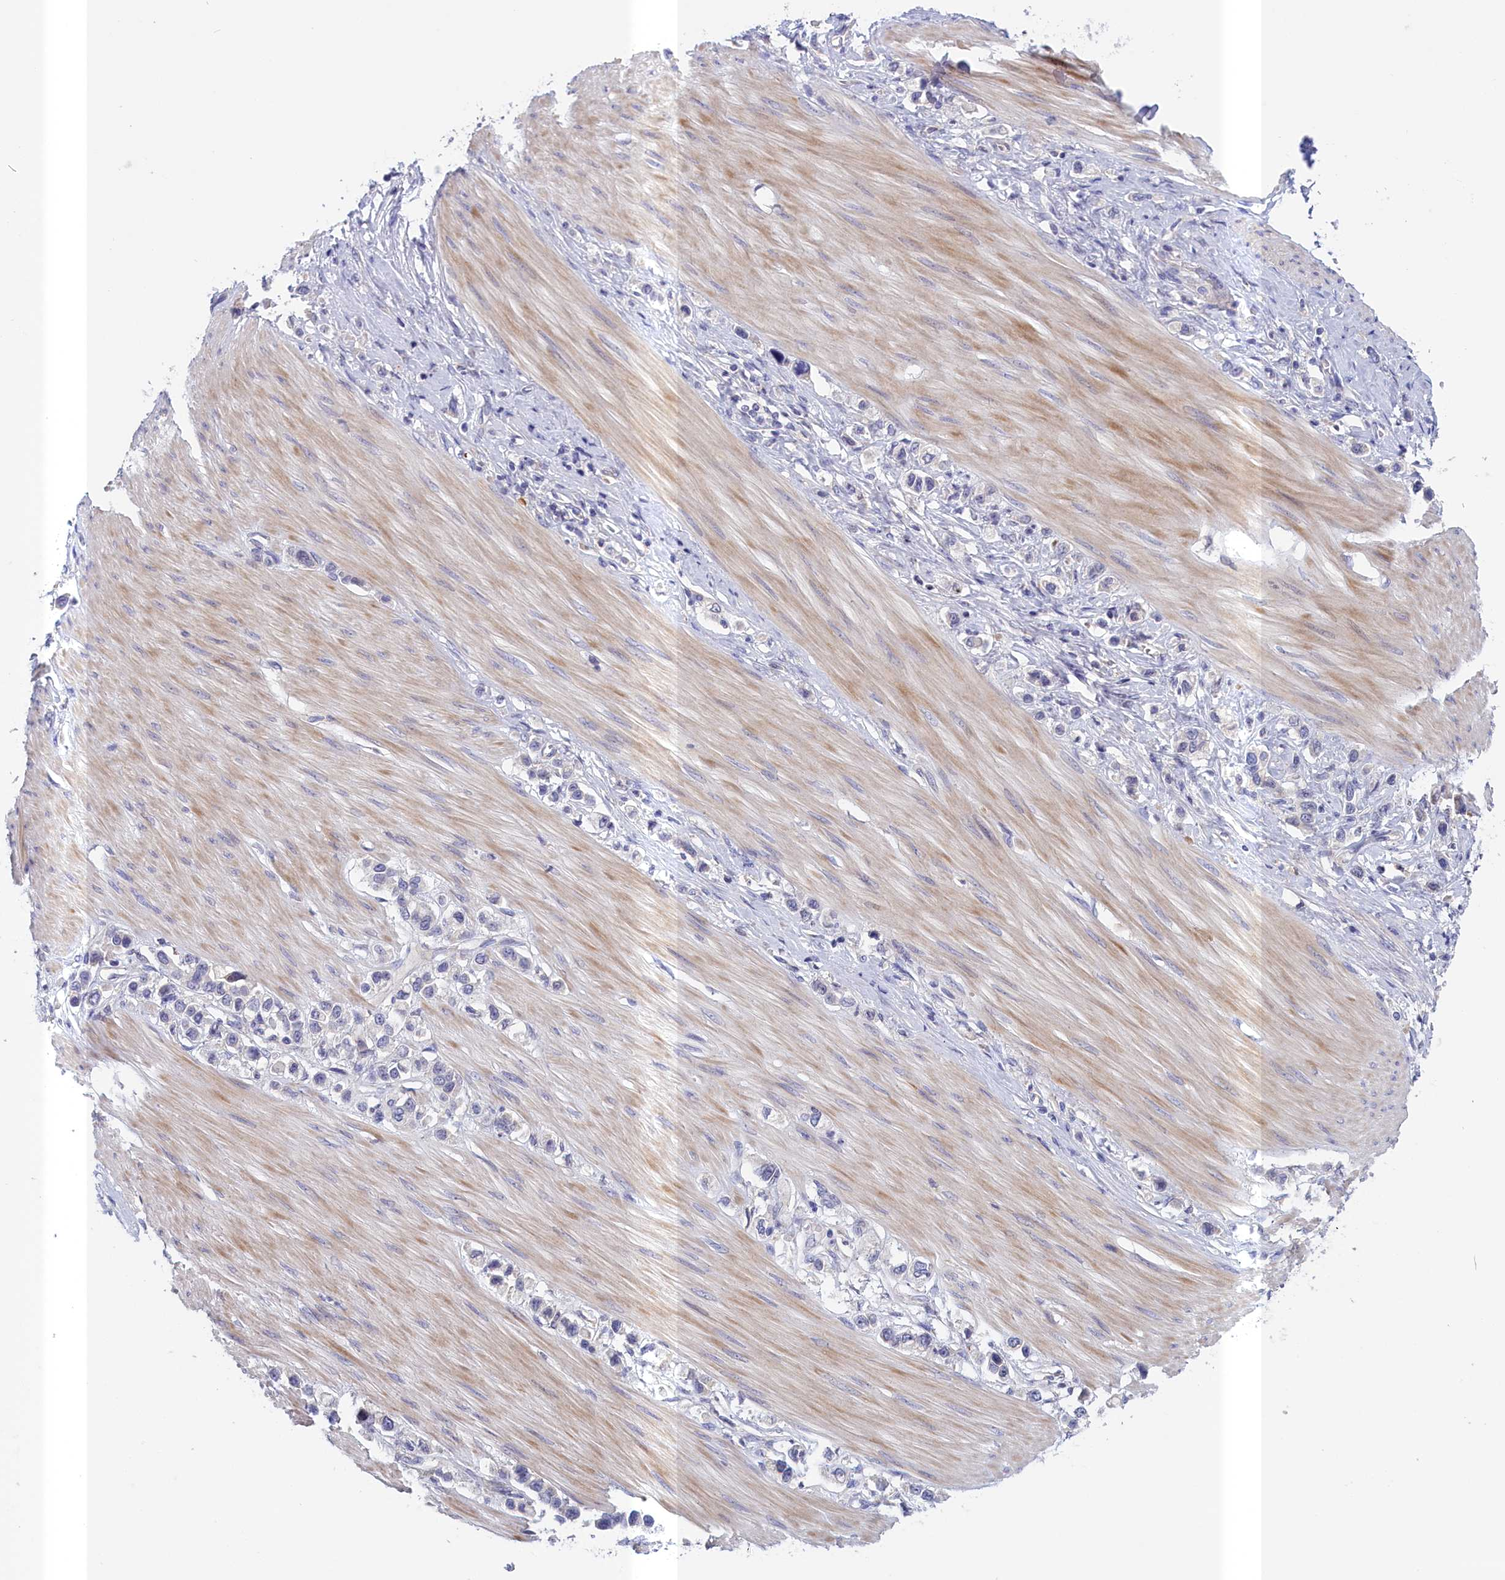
{"staining": {"intensity": "negative", "quantity": "none", "location": "none"}, "tissue": "stomach cancer", "cell_type": "Tumor cells", "image_type": "cancer", "snomed": [{"axis": "morphology", "description": "Adenocarcinoma, NOS"}, {"axis": "topography", "description": "Stomach"}], "caption": "Tumor cells show no significant staining in stomach adenocarcinoma. (Stains: DAB (3,3'-diaminobenzidine) immunohistochemistry (IHC) with hematoxylin counter stain, Microscopy: brightfield microscopy at high magnification).", "gene": "IGFALS", "patient": {"sex": "female", "age": 65}}